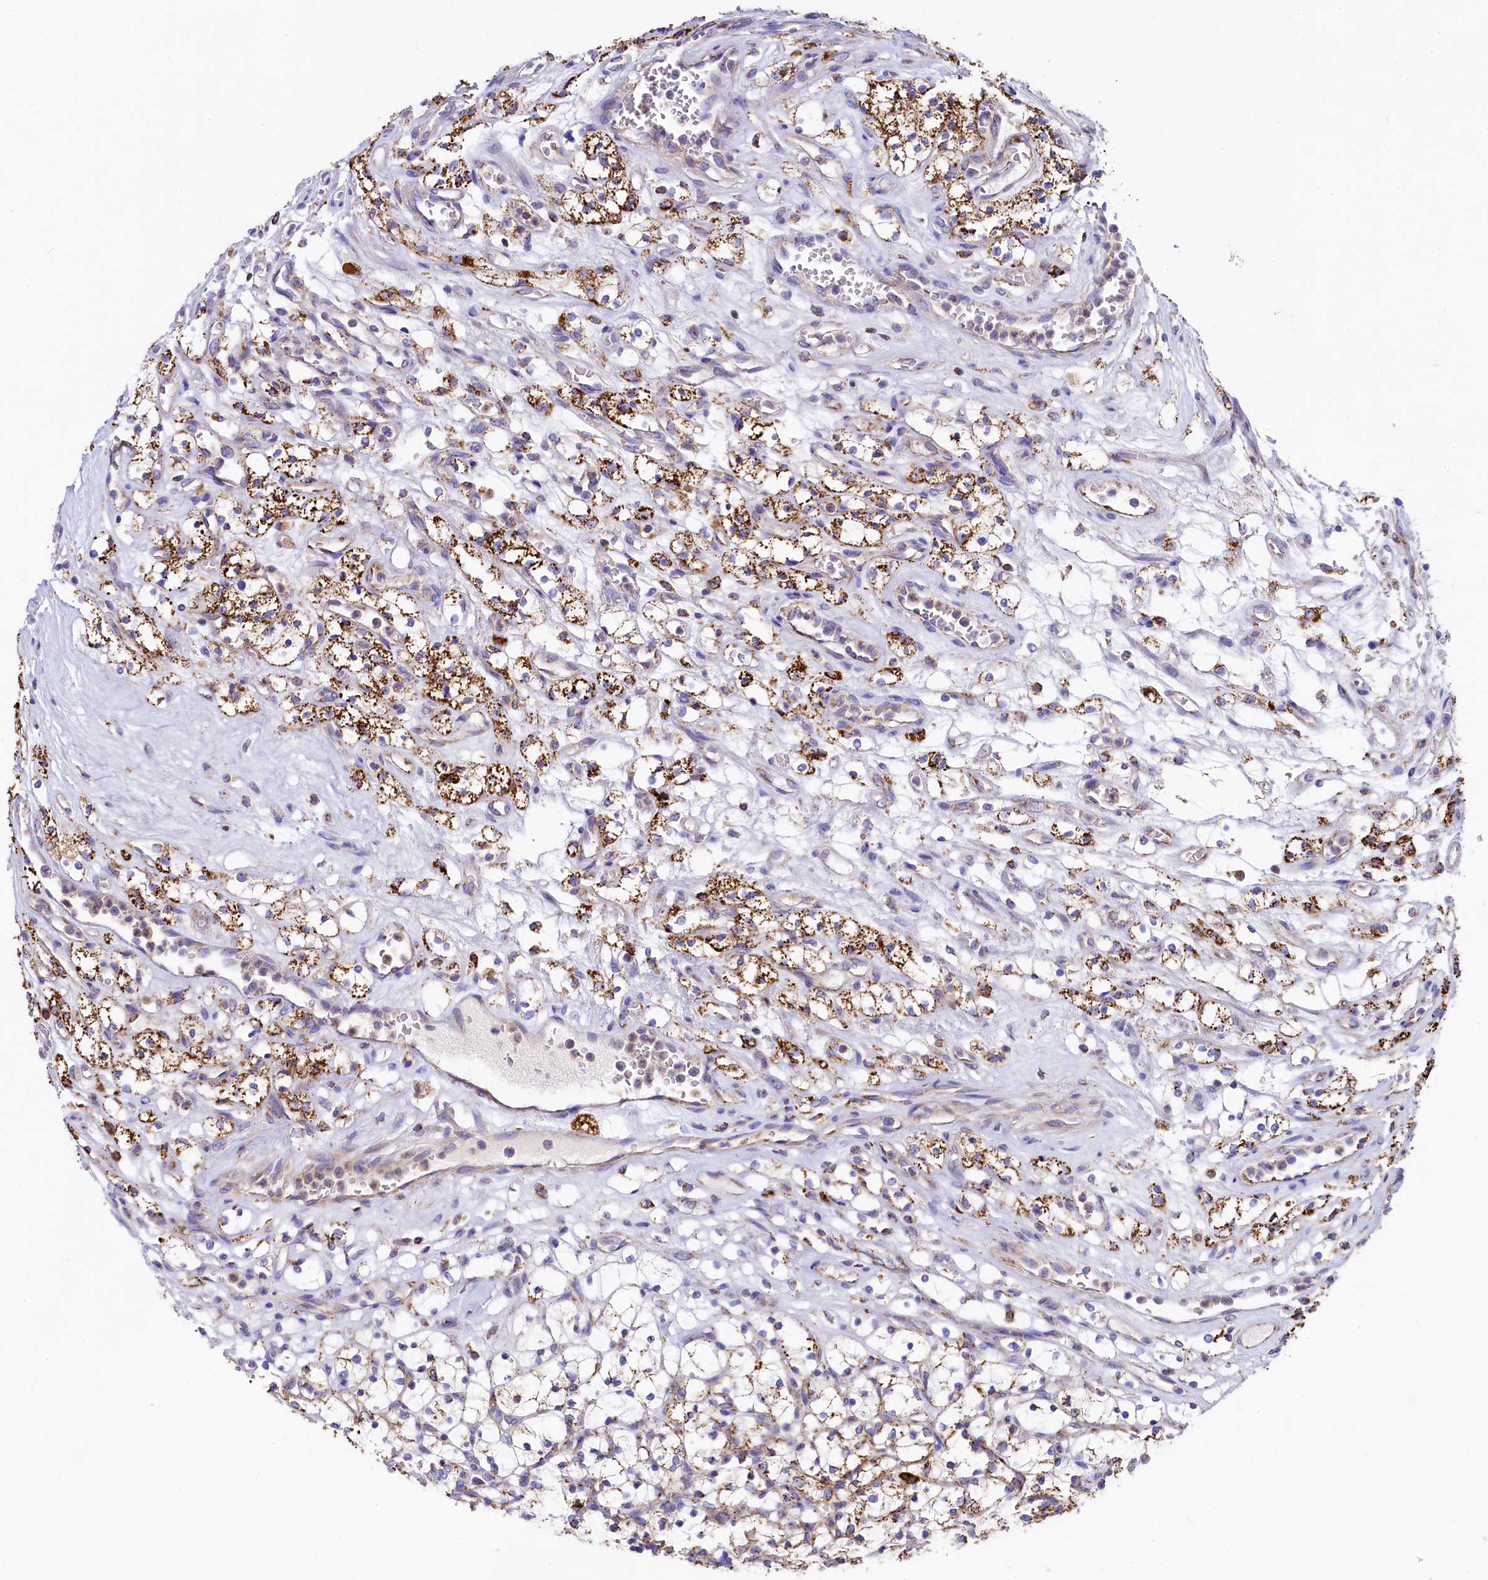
{"staining": {"intensity": "strong", "quantity": ">75%", "location": "cytoplasmic/membranous"}, "tissue": "renal cancer", "cell_type": "Tumor cells", "image_type": "cancer", "snomed": [{"axis": "morphology", "description": "Adenocarcinoma, NOS"}, {"axis": "topography", "description": "Kidney"}], "caption": "This photomicrograph displays IHC staining of human renal cancer (adenocarcinoma), with high strong cytoplasmic/membranous positivity in about >75% of tumor cells.", "gene": "CLYBL", "patient": {"sex": "female", "age": 69}}